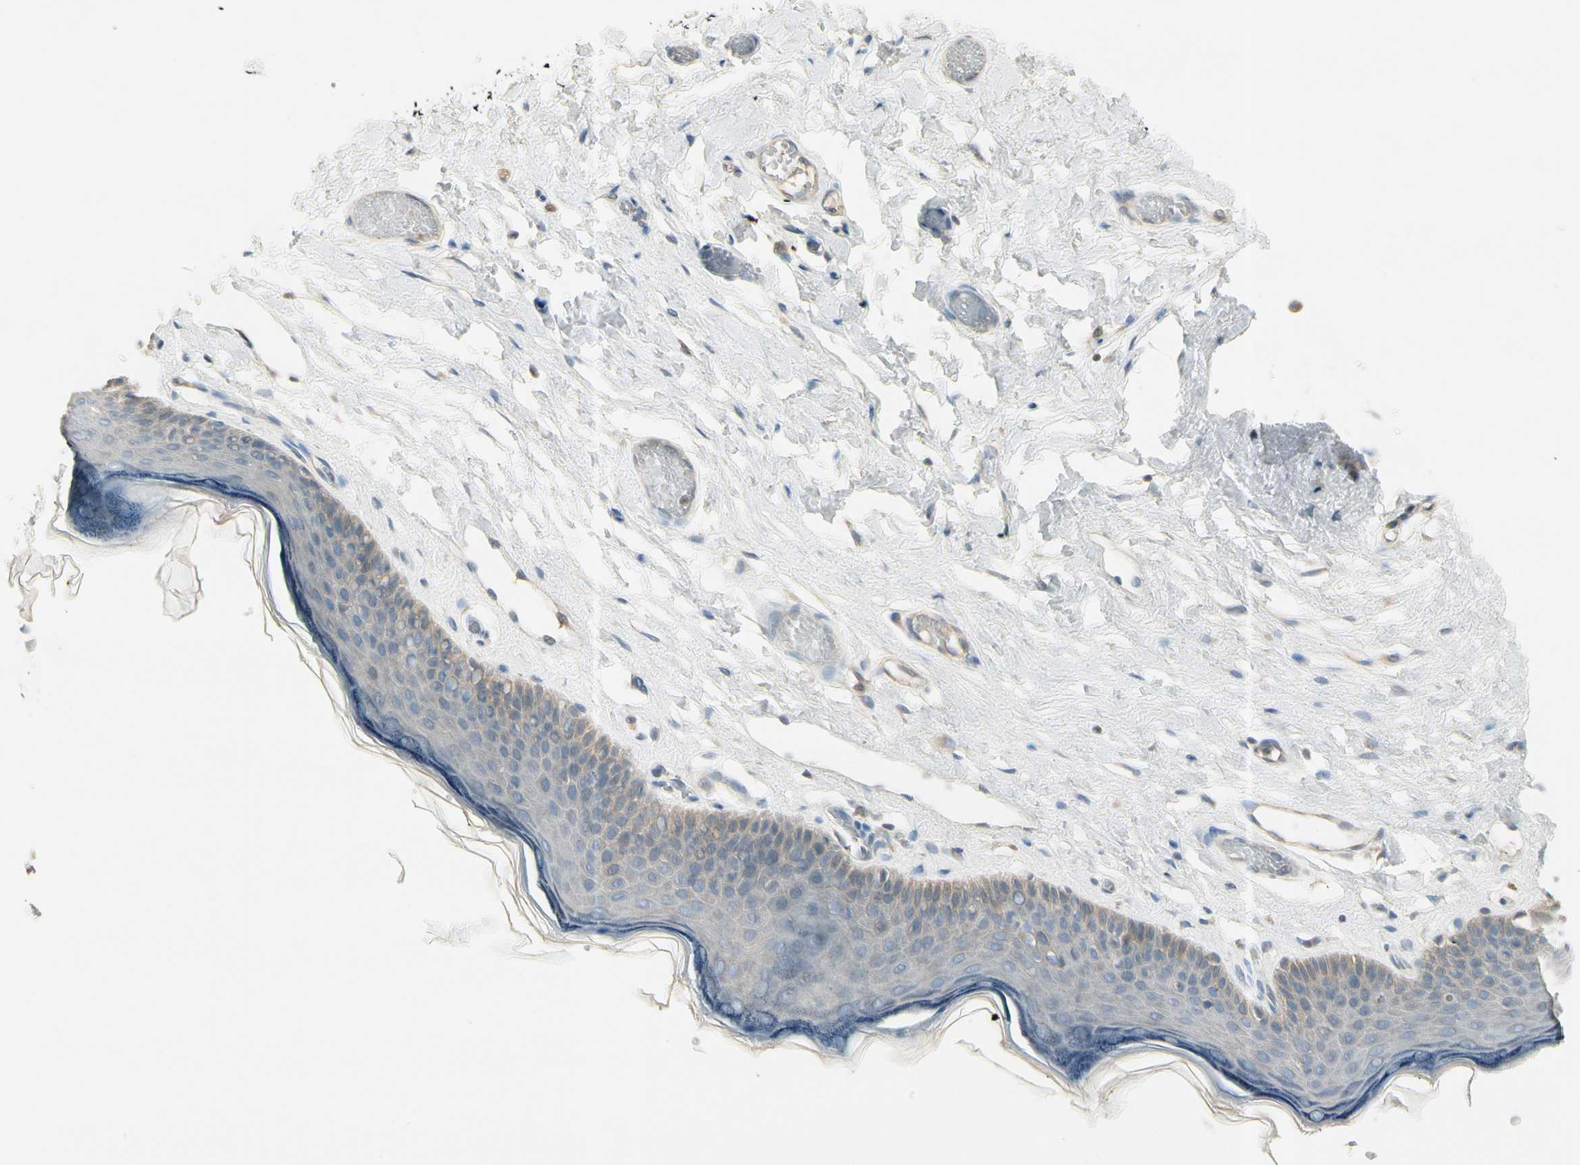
{"staining": {"intensity": "weak", "quantity": "25%-75%", "location": "cytoplasmic/membranous"}, "tissue": "skin", "cell_type": "Epidermal cells", "image_type": "normal", "snomed": [{"axis": "morphology", "description": "Normal tissue, NOS"}, {"axis": "morphology", "description": "Inflammation, NOS"}, {"axis": "topography", "description": "Vulva"}], "caption": "A micrograph of human skin stained for a protein reveals weak cytoplasmic/membranous brown staining in epidermal cells. (DAB IHC with brightfield microscopy, high magnification).", "gene": "CYP2E1", "patient": {"sex": "female", "age": 84}}